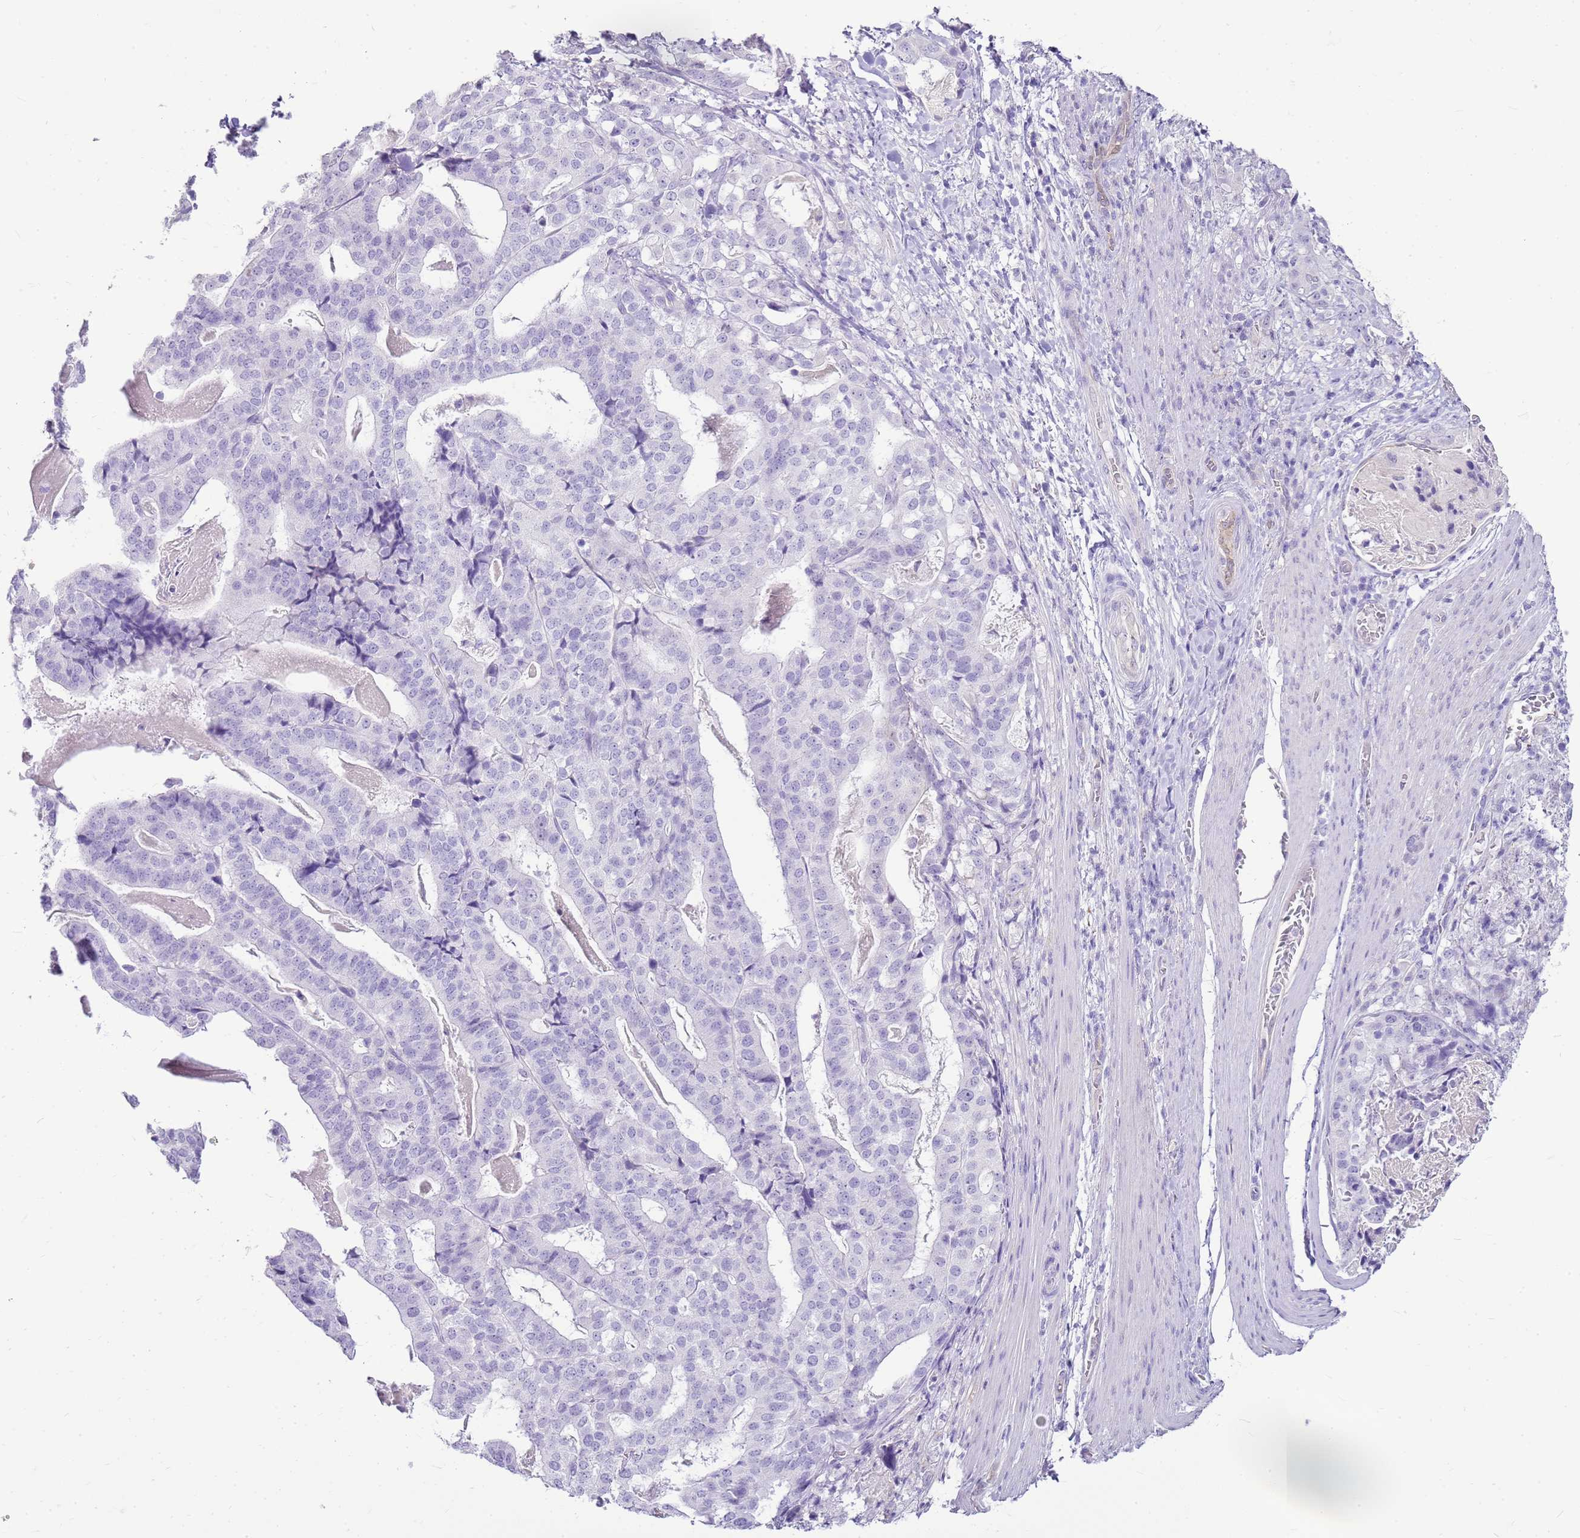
{"staining": {"intensity": "negative", "quantity": "none", "location": "none"}, "tissue": "stomach cancer", "cell_type": "Tumor cells", "image_type": "cancer", "snomed": [{"axis": "morphology", "description": "Adenocarcinoma, NOS"}, {"axis": "topography", "description": "Stomach"}], "caption": "A photomicrograph of stomach adenocarcinoma stained for a protein reveals no brown staining in tumor cells.", "gene": "SULT1E1", "patient": {"sex": "male", "age": 48}}